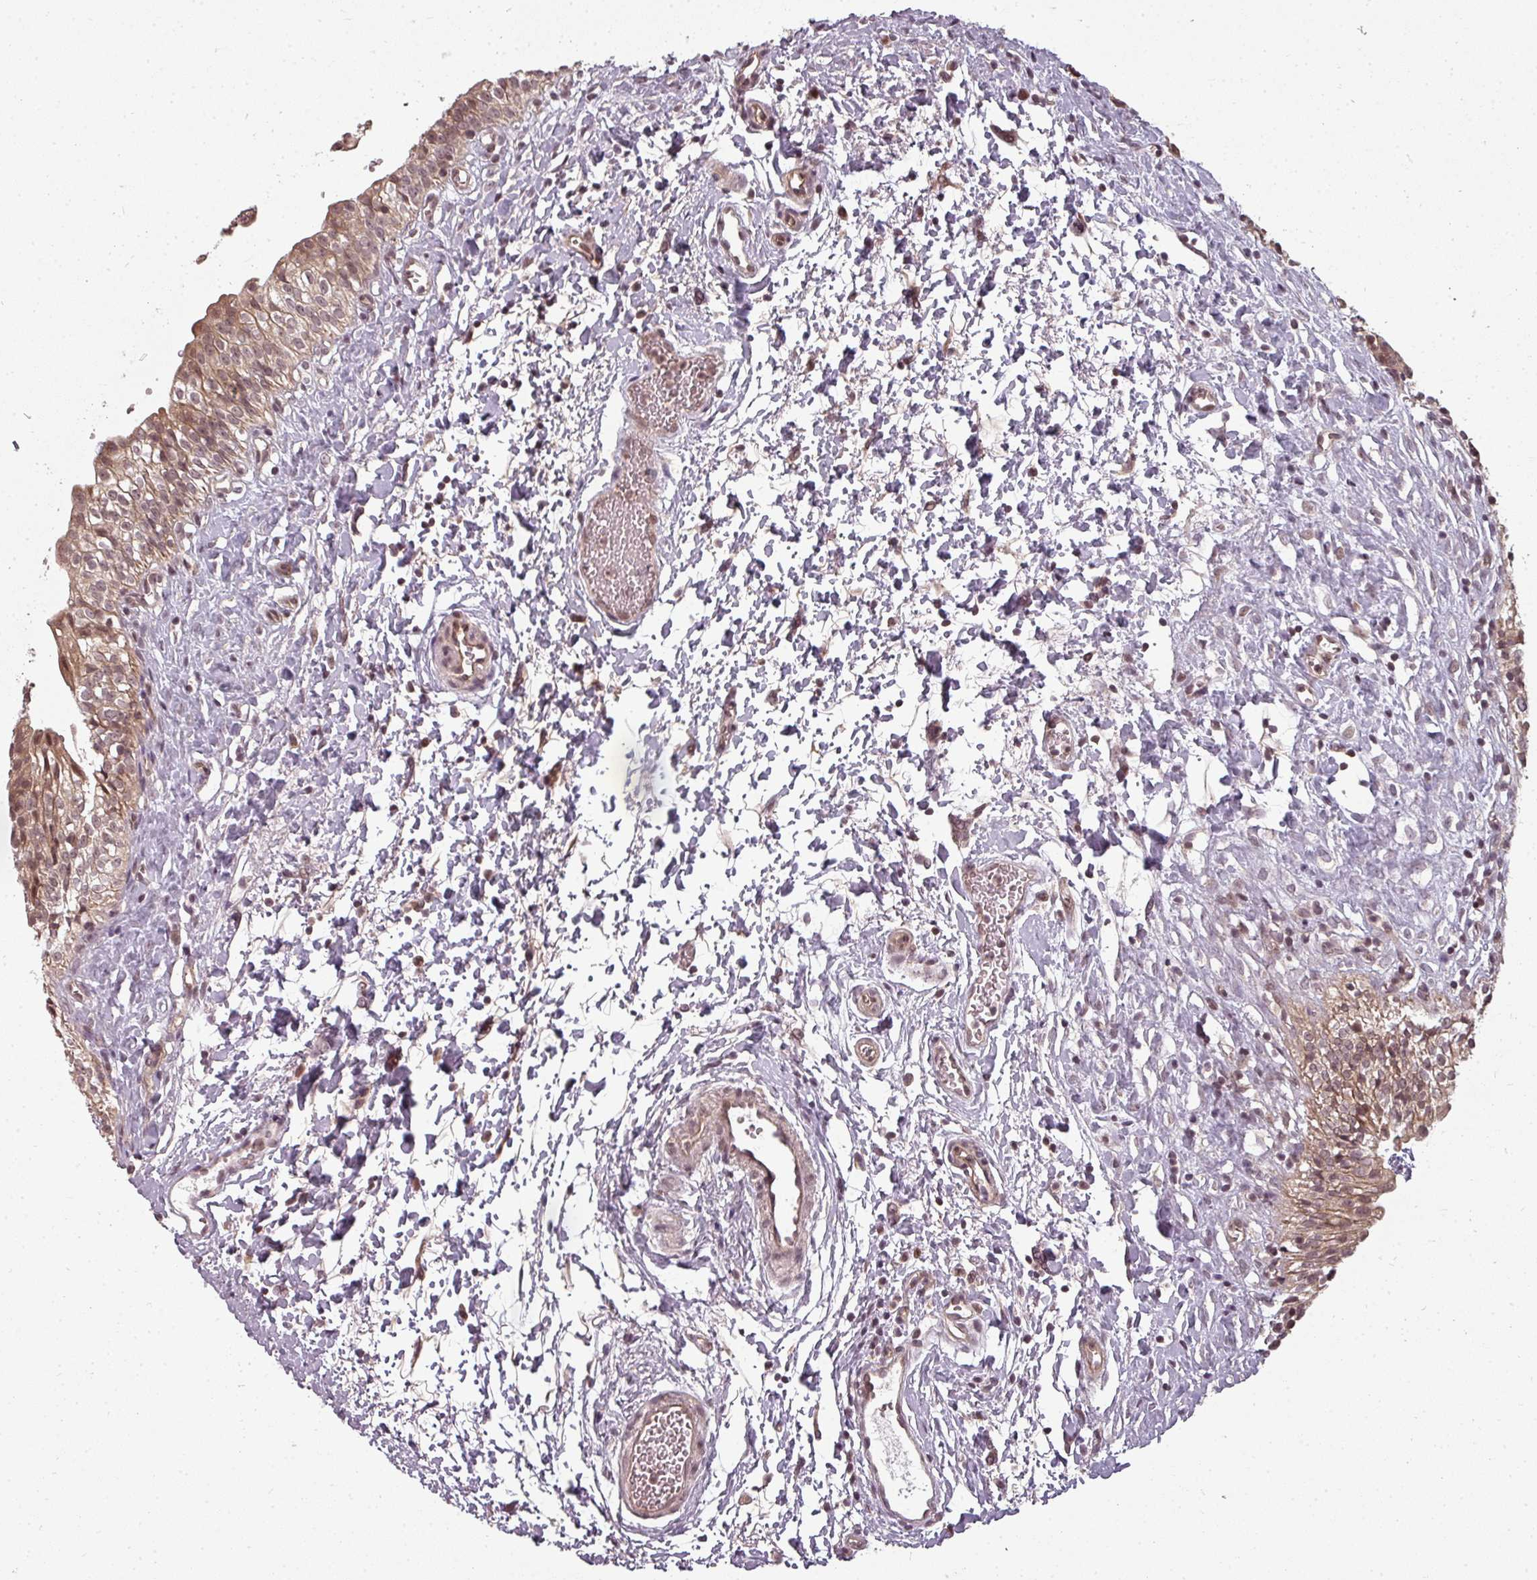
{"staining": {"intensity": "weak", "quantity": ">75%", "location": "cytoplasmic/membranous"}, "tissue": "urinary bladder", "cell_type": "Urothelial cells", "image_type": "normal", "snomed": [{"axis": "morphology", "description": "Normal tissue, NOS"}, {"axis": "topography", "description": "Urinary bladder"}], "caption": "Protein expression analysis of benign human urinary bladder reveals weak cytoplasmic/membranous expression in about >75% of urothelial cells. Ihc stains the protein of interest in brown and the nuclei are stained blue.", "gene": "CLIC1", "patient": {"sex": "male", "age": 51}}